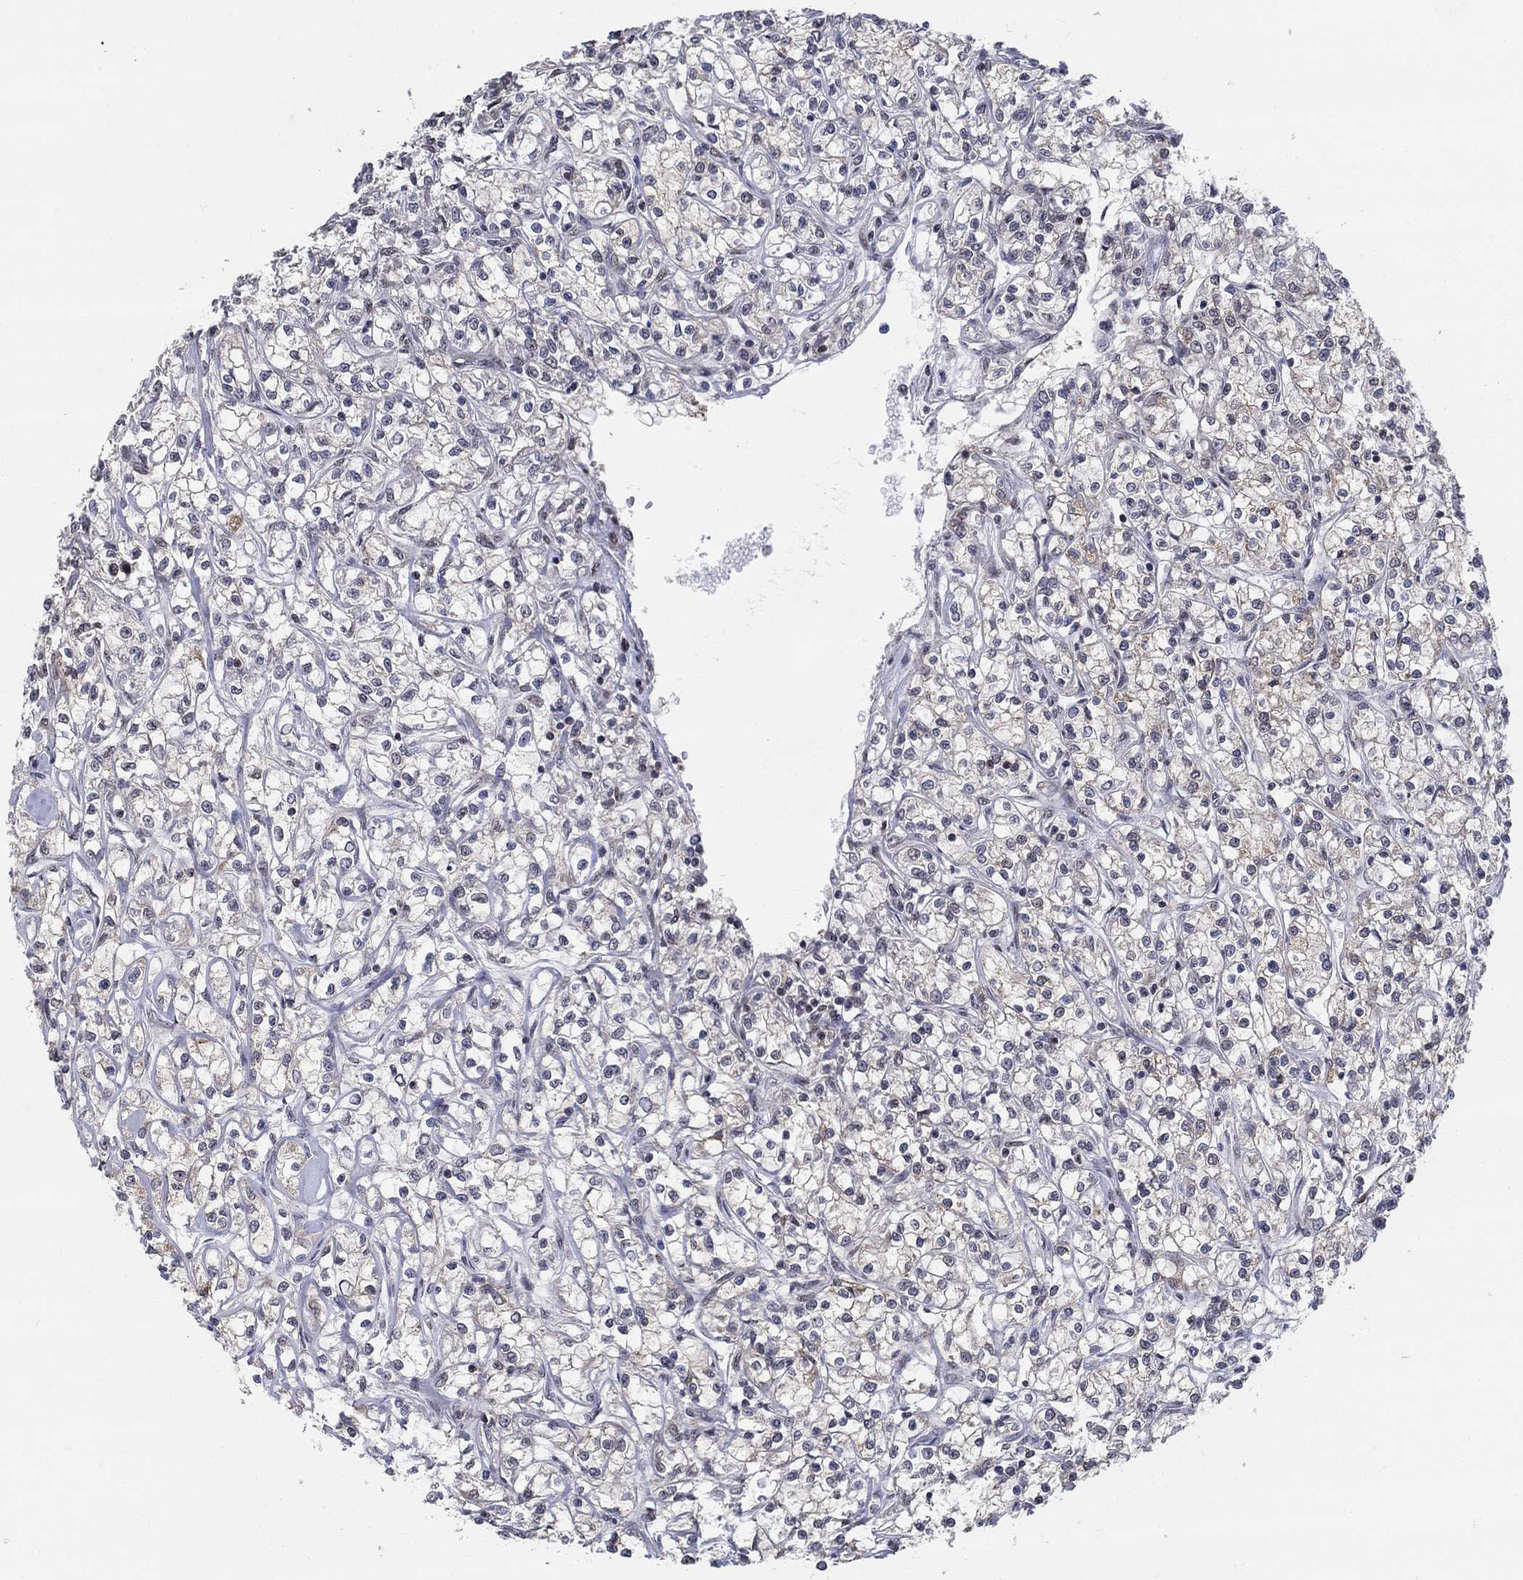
{"staining": {"intensity": "negative", "quantity": "none", "location": "none"}, "tissue": "renal cancer", "cell_type": "Tumor cells", "image_type": "cancer", "snomed": [{"axis": "morphology", "description": "Adenocarcinoma, NOS"}, {"axis": "topography", "description": "Kidney"}], "caption": "An IHC photomicrograph of renal adenocarcinoma is shown. There is no staining in tumor cells of renal adenocarcinoma.", "gene": "CENPE", "patient": {"sex": "female", "age": 59}}